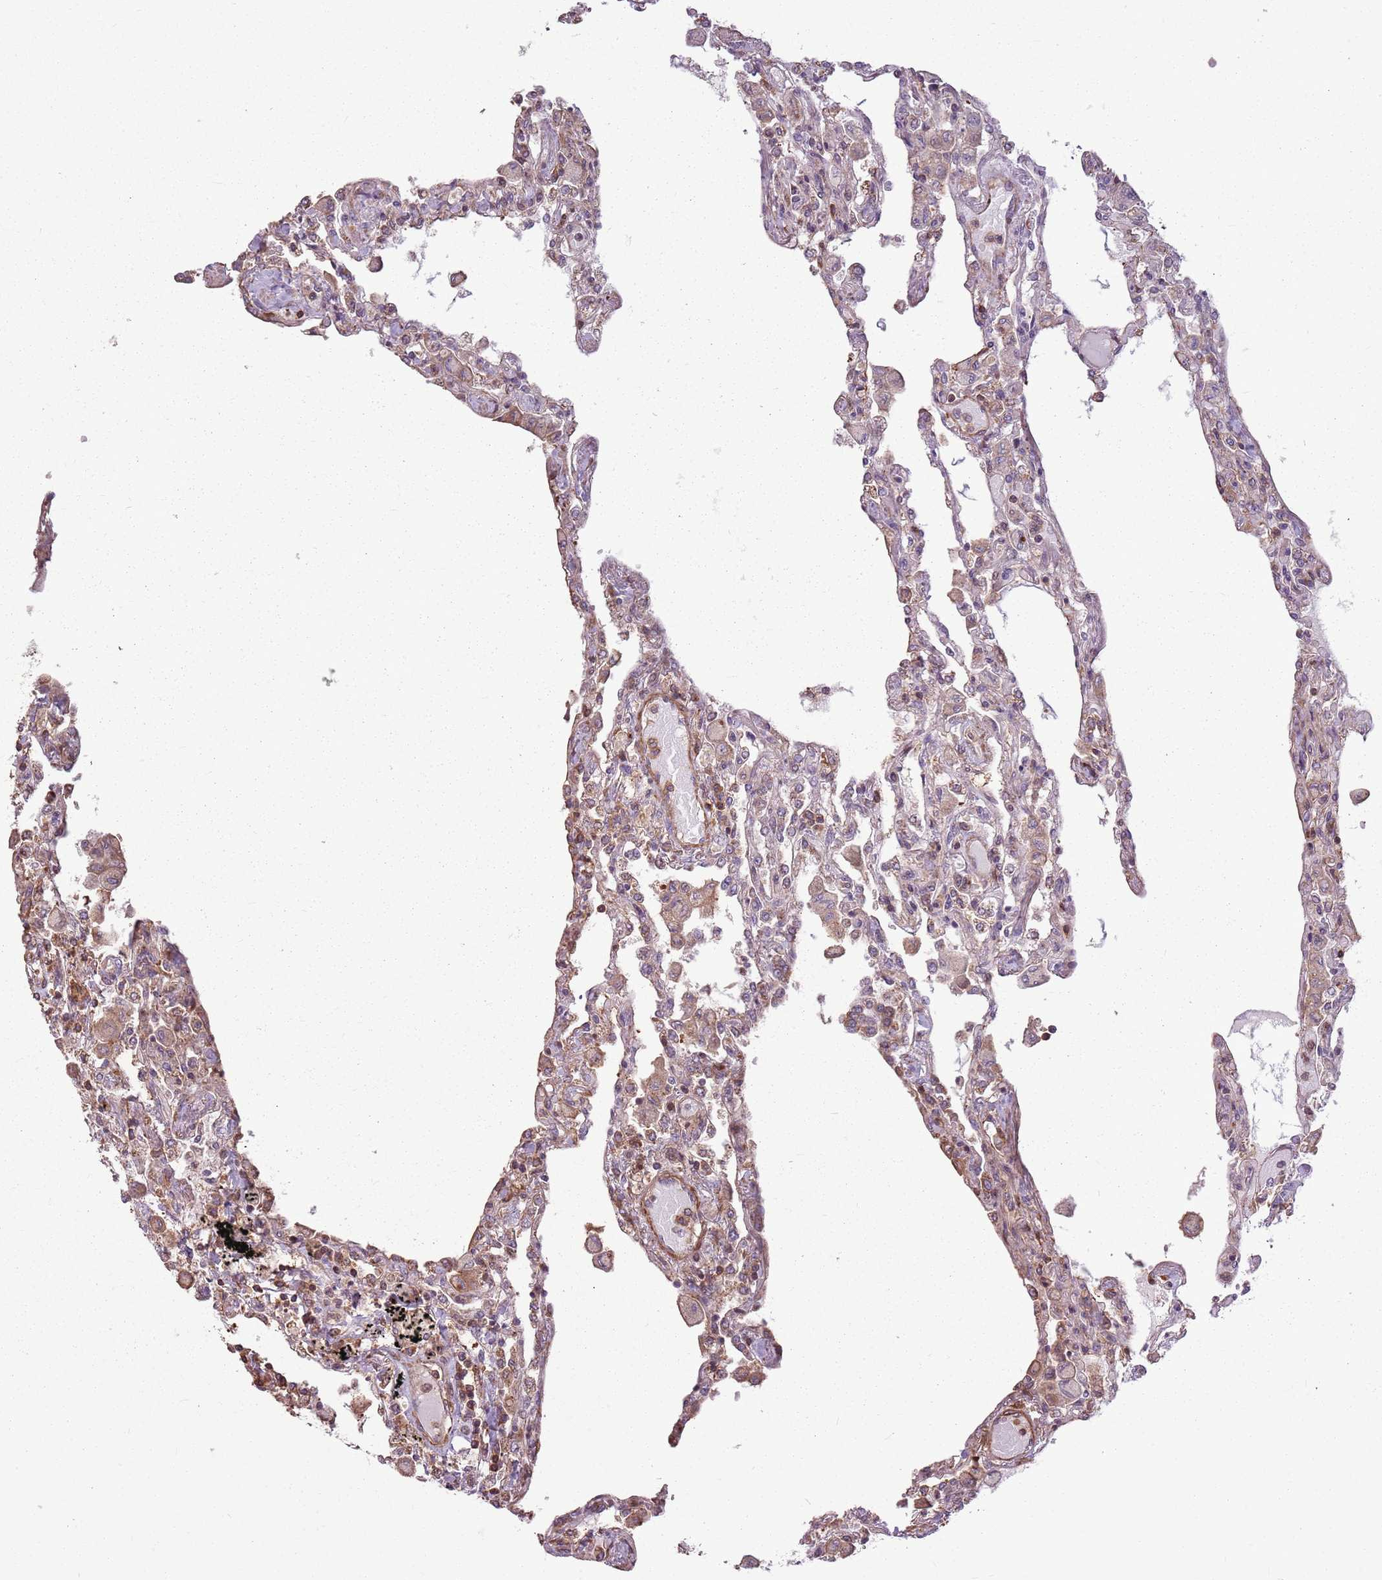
{"staining": {"intensity": "weak", "quantity": "25%-75%", "location": "cytoplasmic/membranous"}, "tissue": "lung", "cell_type": "Alveolar cells", "image_type": "normal", "snomed": [{"axis": "morphology", "description": "Normal tissue, NOS"}, {"axis": "topography", "description": "Bronchus"}, {"axis": "topography", "description": "Lung"}], "caption": "Protein staining of unremarkable lung demonstrates weak cytoplasmic/membranous expression in approximately 25%-75% of alveolar cells.", "gene": "RPL21", "patient": {"sex": "female", "age": 49}}